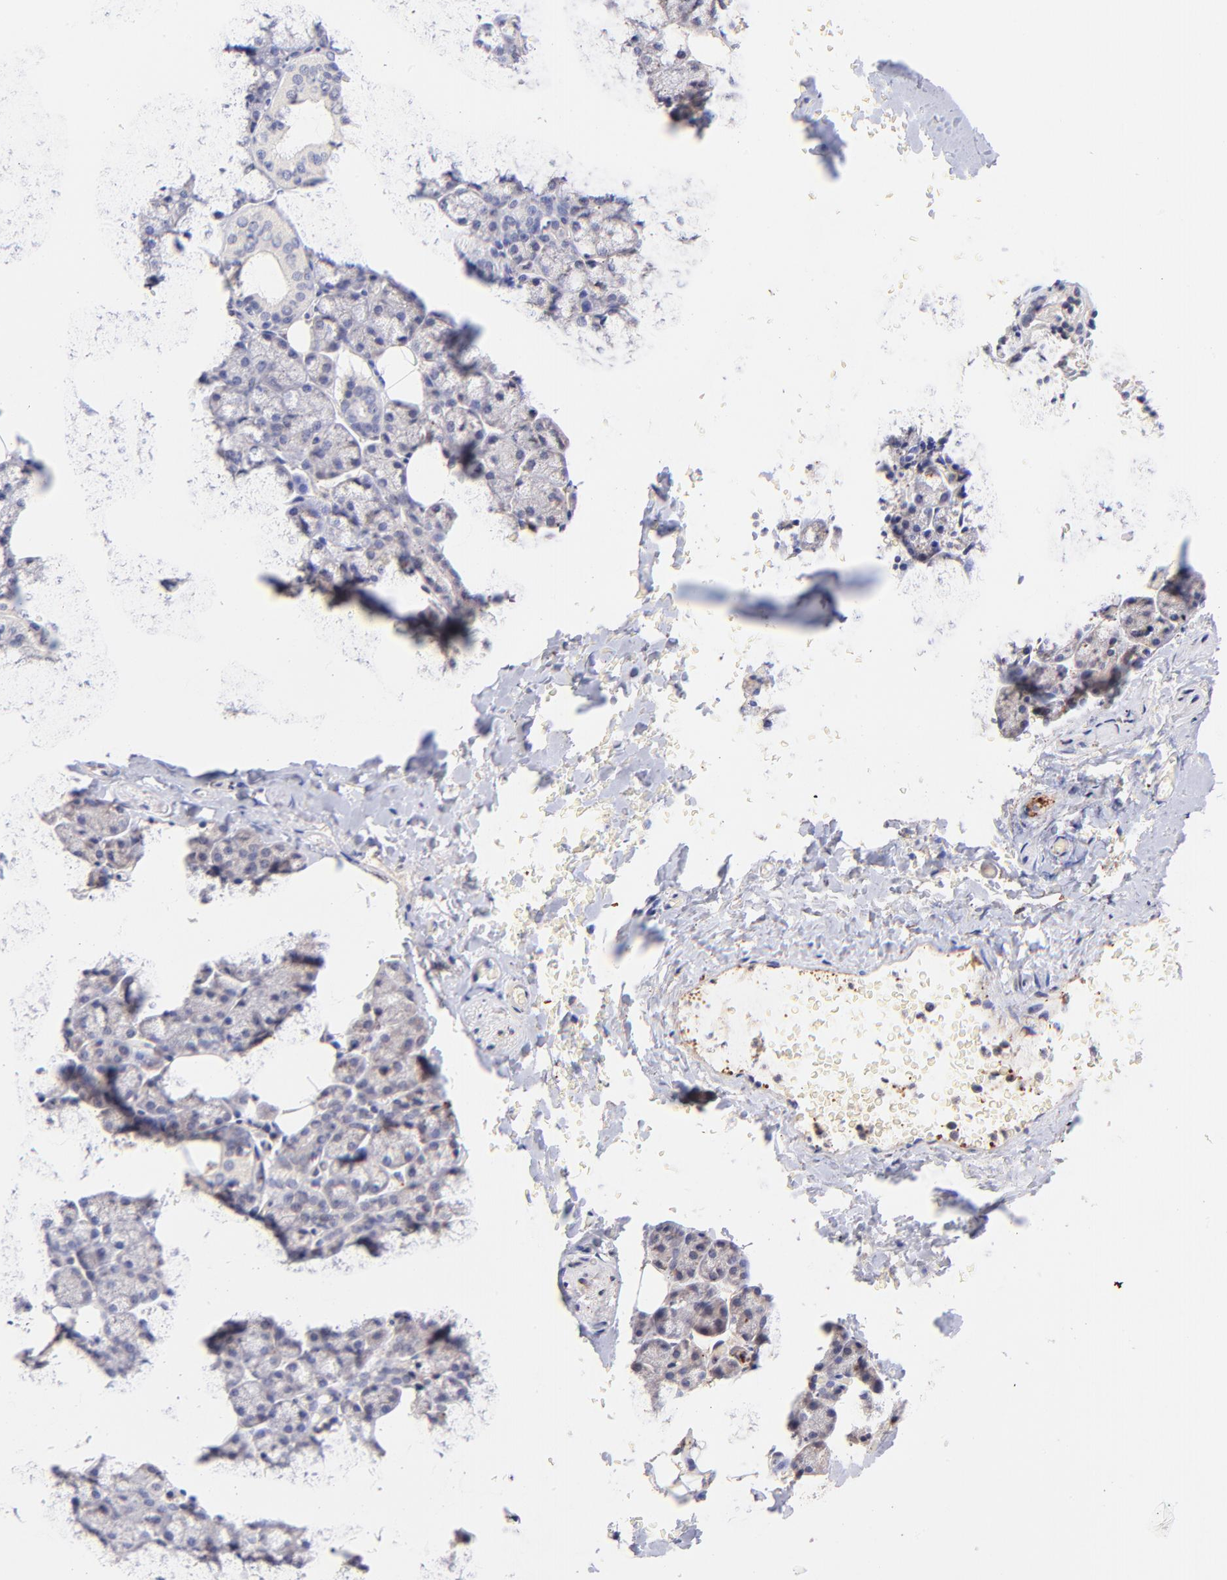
{"staining": {"intensity": "weak", "quantity": "<25%", "location": "cytoplasmic/membranous"}, "tissue": "salivary gland", "cell_type": "Glandular cells", "image_type": "normal", "snomed": [{"axis": "morphology", "description": "Normal tissue, NOS"}, {"axis": "topography", "description": "Lymph node"}, {"axis": "topography", "description": "Salivary gland"}], "caption": "IHC of unremarkable human salivary gland demonstrates no positivity in glandular cells.", "gene": "SPARC", "patient": {"sex": "male", "age": 8}}